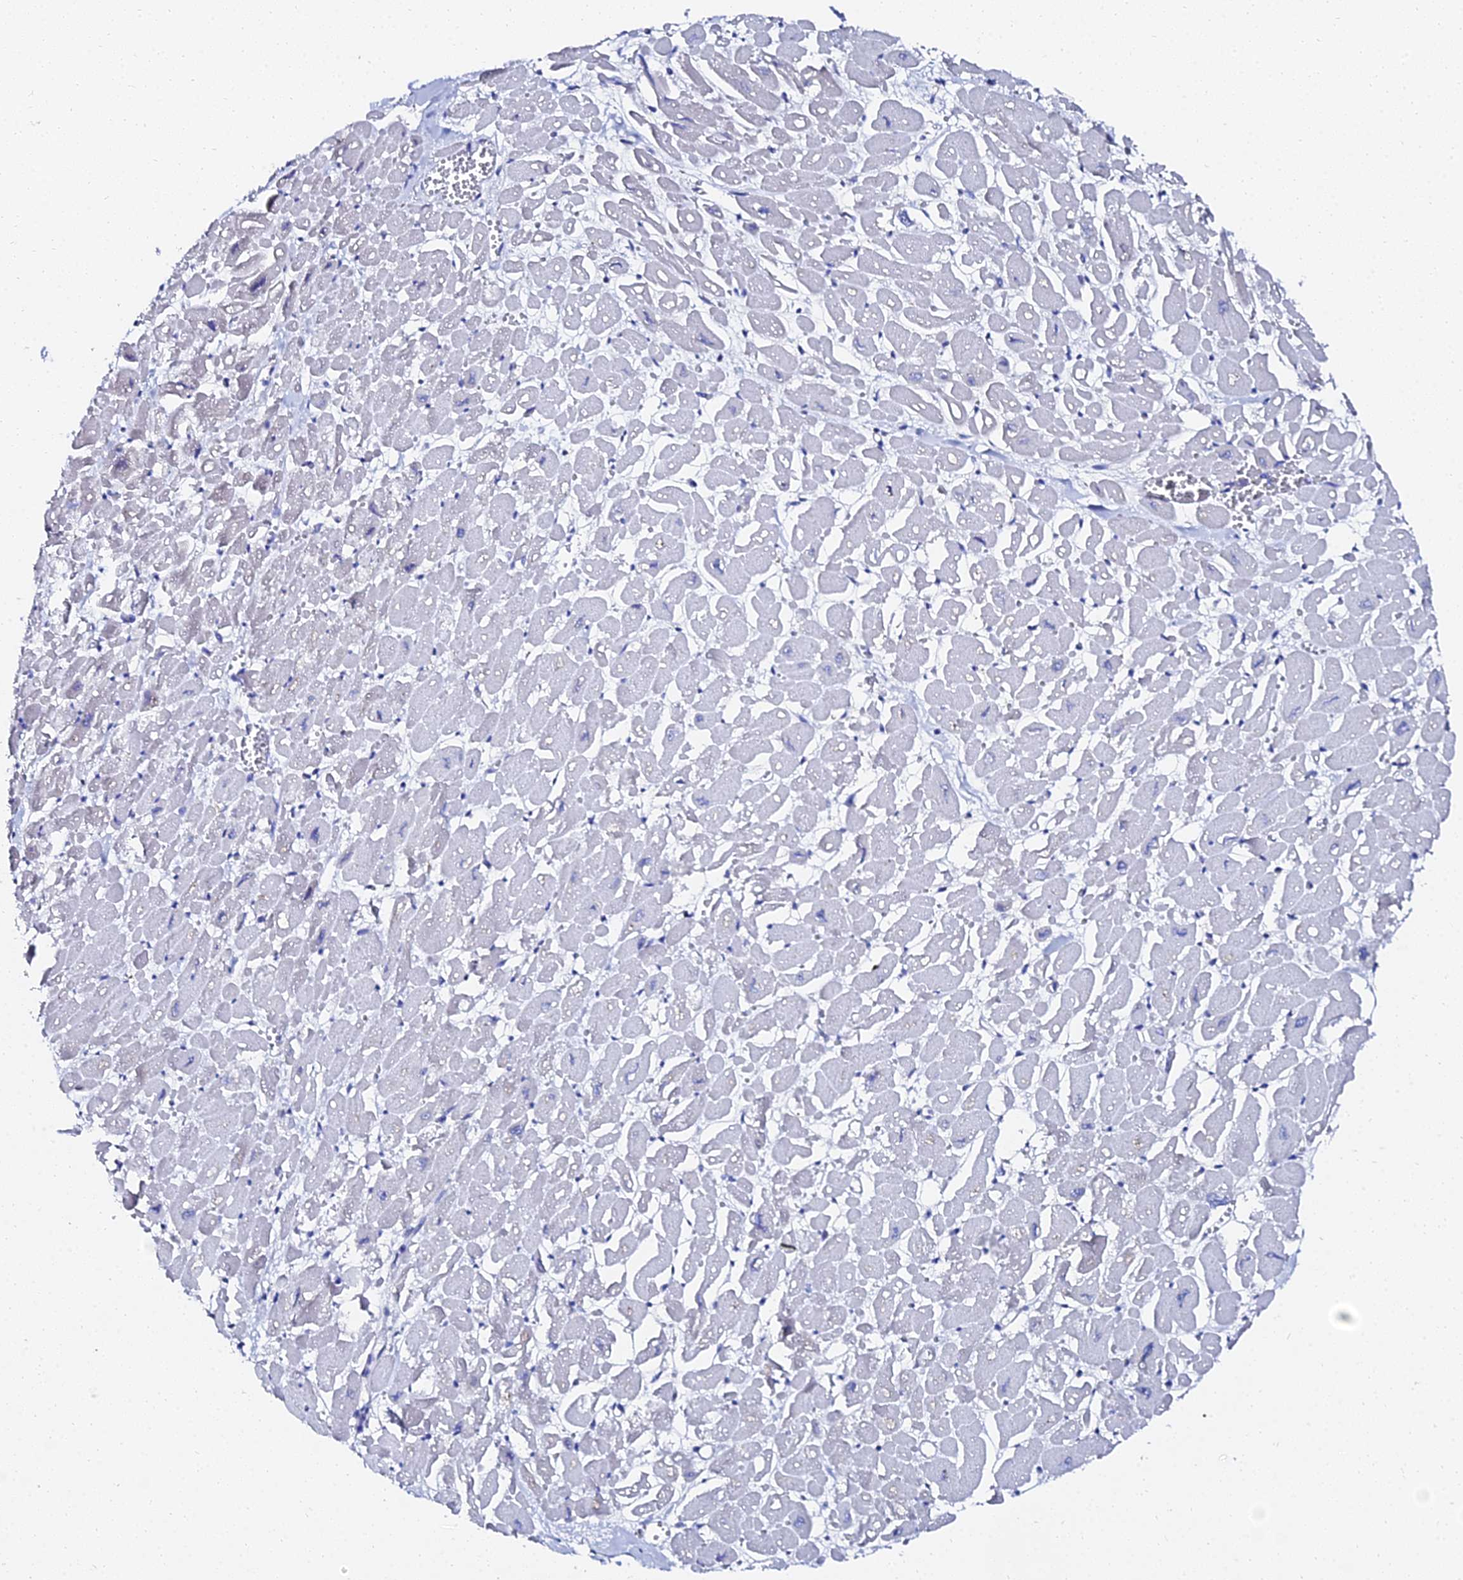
{"staining": {"intensity": "negative", "quantity": "none", "location": "none"}, "tissue": "heart muscle", "cell_type": "Cardiomyocytes", "image_type": "normal", "snomed": [{"axis": "morphology", "description": "Normal tissue, NOS"}, {"axis": "topography", "description": "Heart"}], "caption": "The micrograph shows no staining of cardiomyocytes in unremarkable heart muscle. (DAB immunohistochemistry, high magnification).", "gene": "PTTG1", "patient": {"sex": "male", "age": 54}}